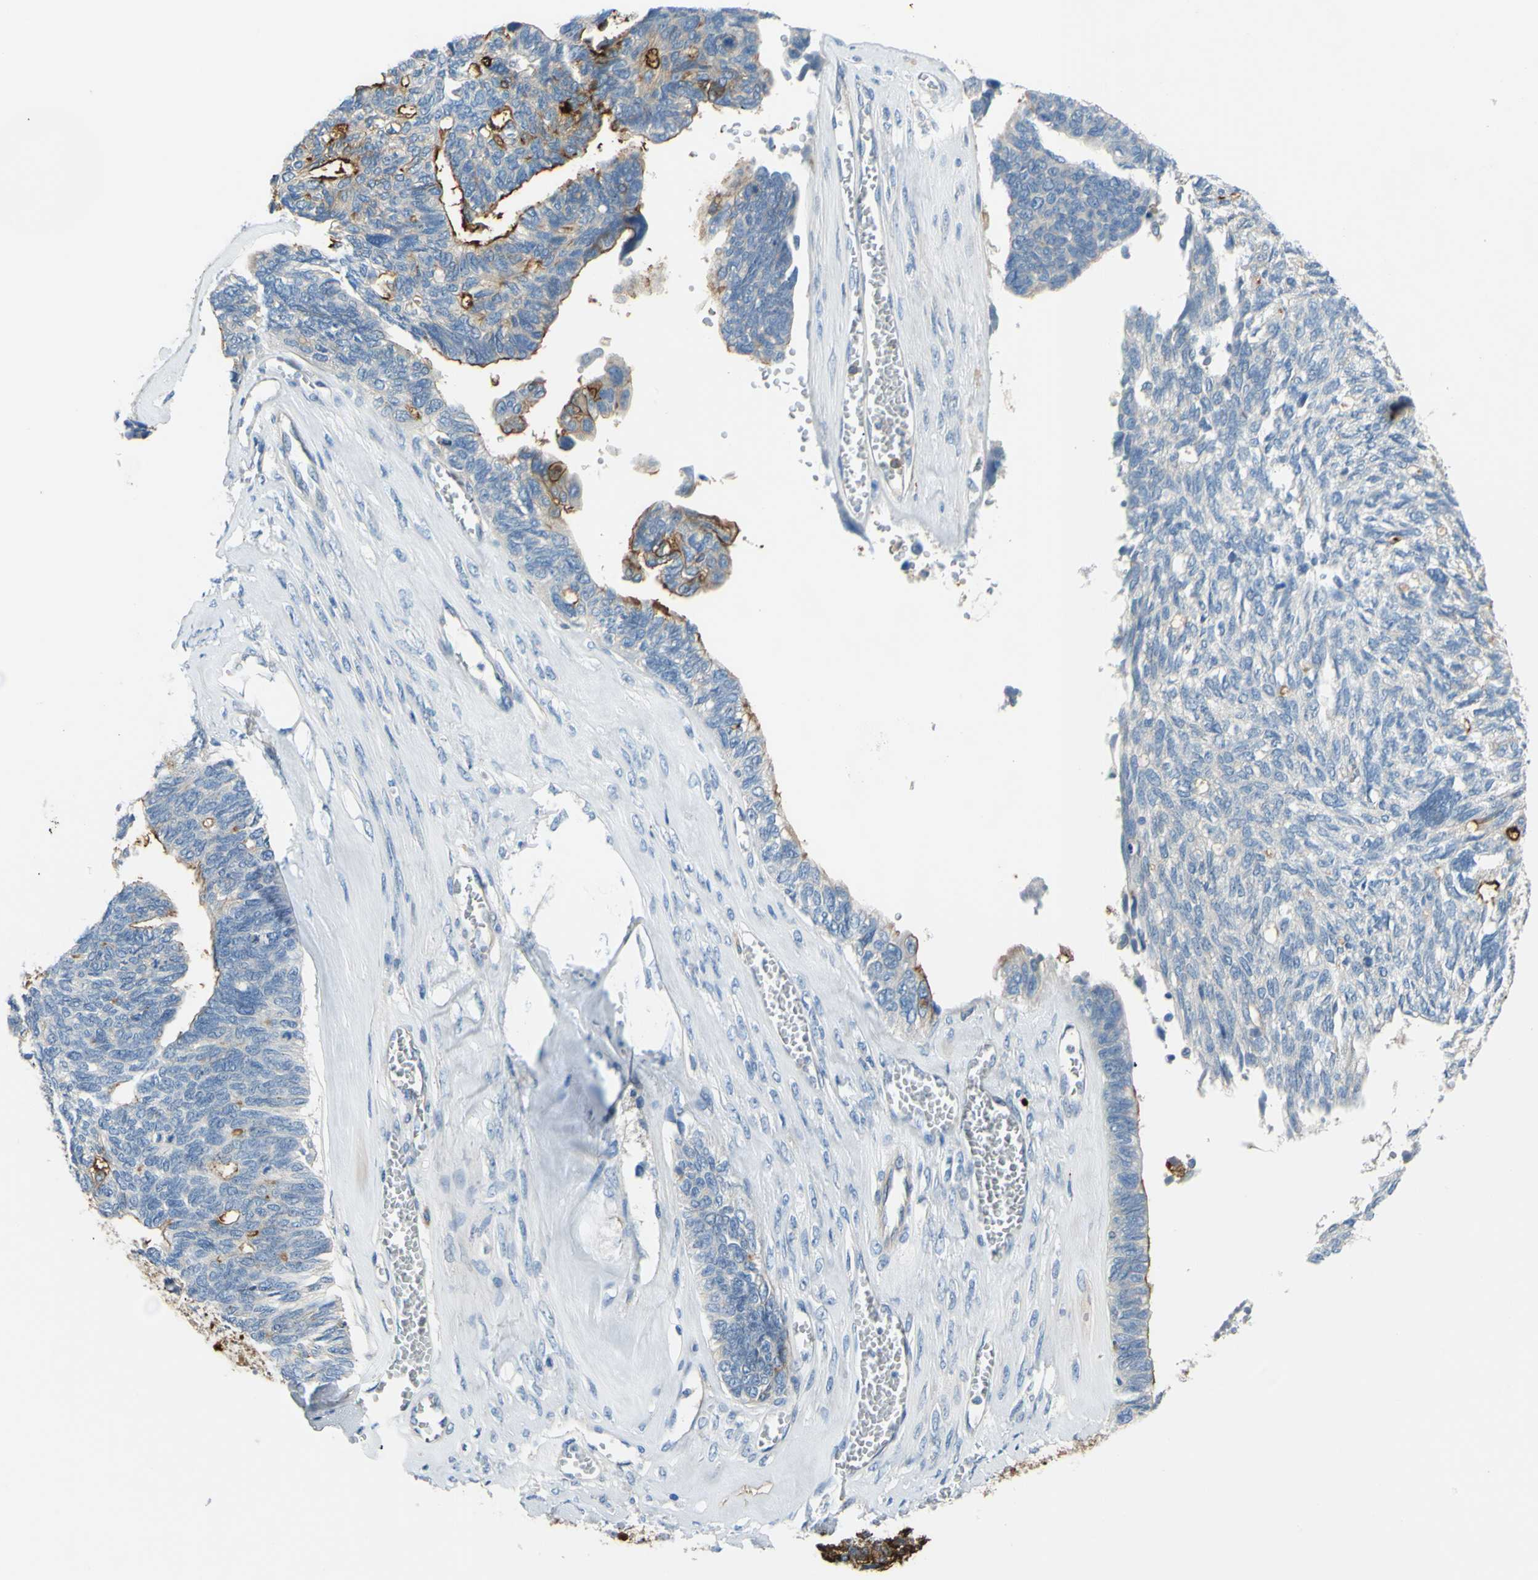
{"staining": {"intensity": "strong", "quantity": "<25%", "location": "cytoplasmic/membranous"}, "tissue": "ovarian cancer", "cell_type": "Tumor cells", "image_type": "cancer", "snomed": [{"axis": "morphology", "description": "Cystadenocarcinoma, serous, NOS"}, {"axis": "topography", "description": "Ovary"}], "caption": "A brown stain highlights strong cytoplasmic/membranous positivity of a protein in ovarian cancer tumor cells.", "gene": "ARHGAP1", "patient": {"sex": "female", "age": 79}}